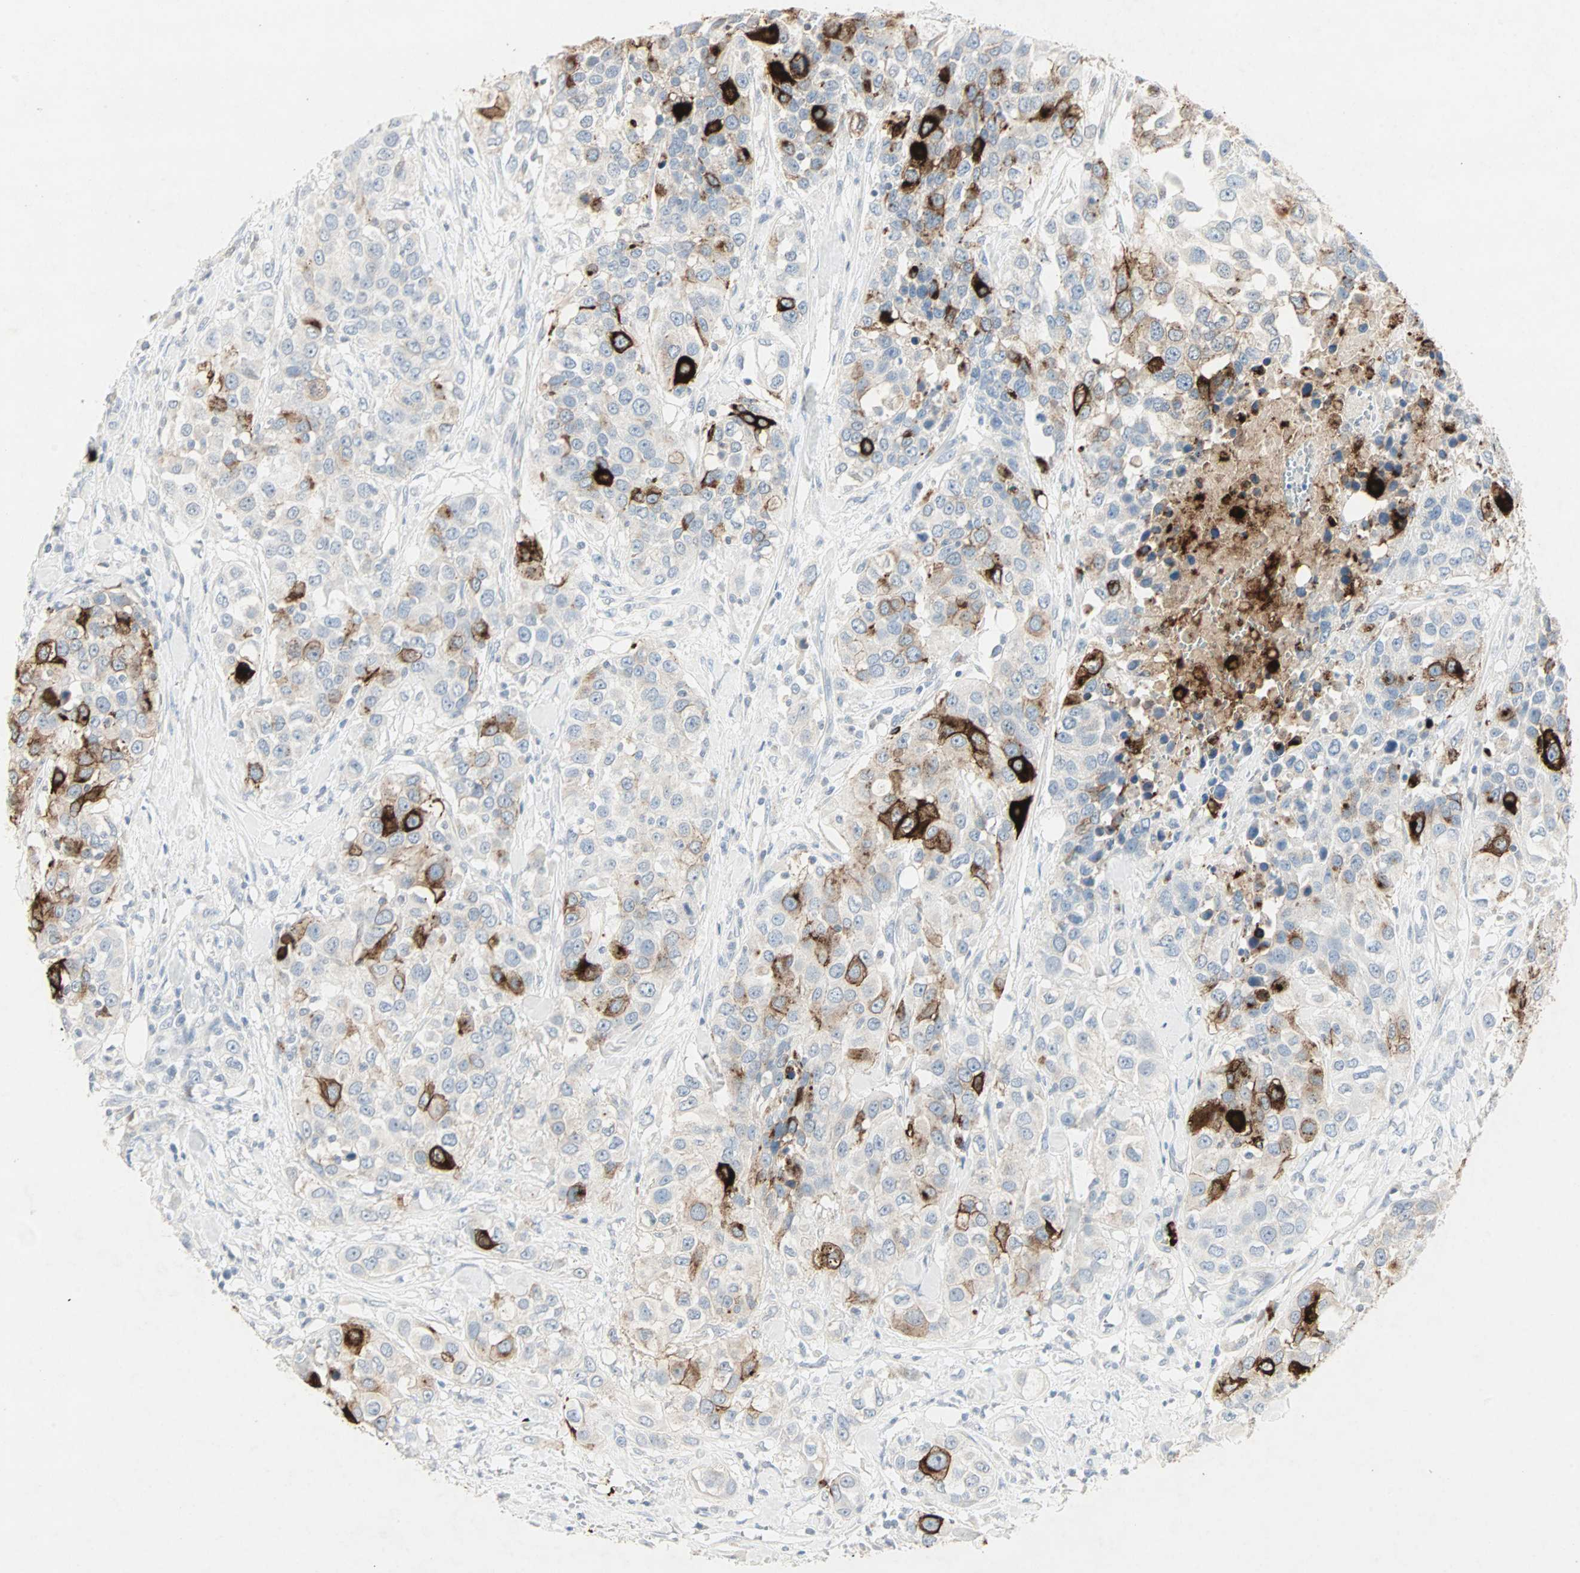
{"staining": {"intensity": "strong", "quantity": "<25%", "location": "cytoplasmic/membranous"}, "tissue": "urothelial cancer", "cell_type": "Tumor cells", "image_type": "cancer", "snomed": [{"axis": "morphology", "description": "Urothelial carcinoma, High grade"}, {"axis": "topography", "description": "Urinary bladder"}], "caption": "A photomicrograph of urothelial cancer stained for a protein reveals strong cytoplasmic/membranous brown staining in tumor cells.", "gene": "CEACAM6", "patient": {"sex": "female", "age": 80}}